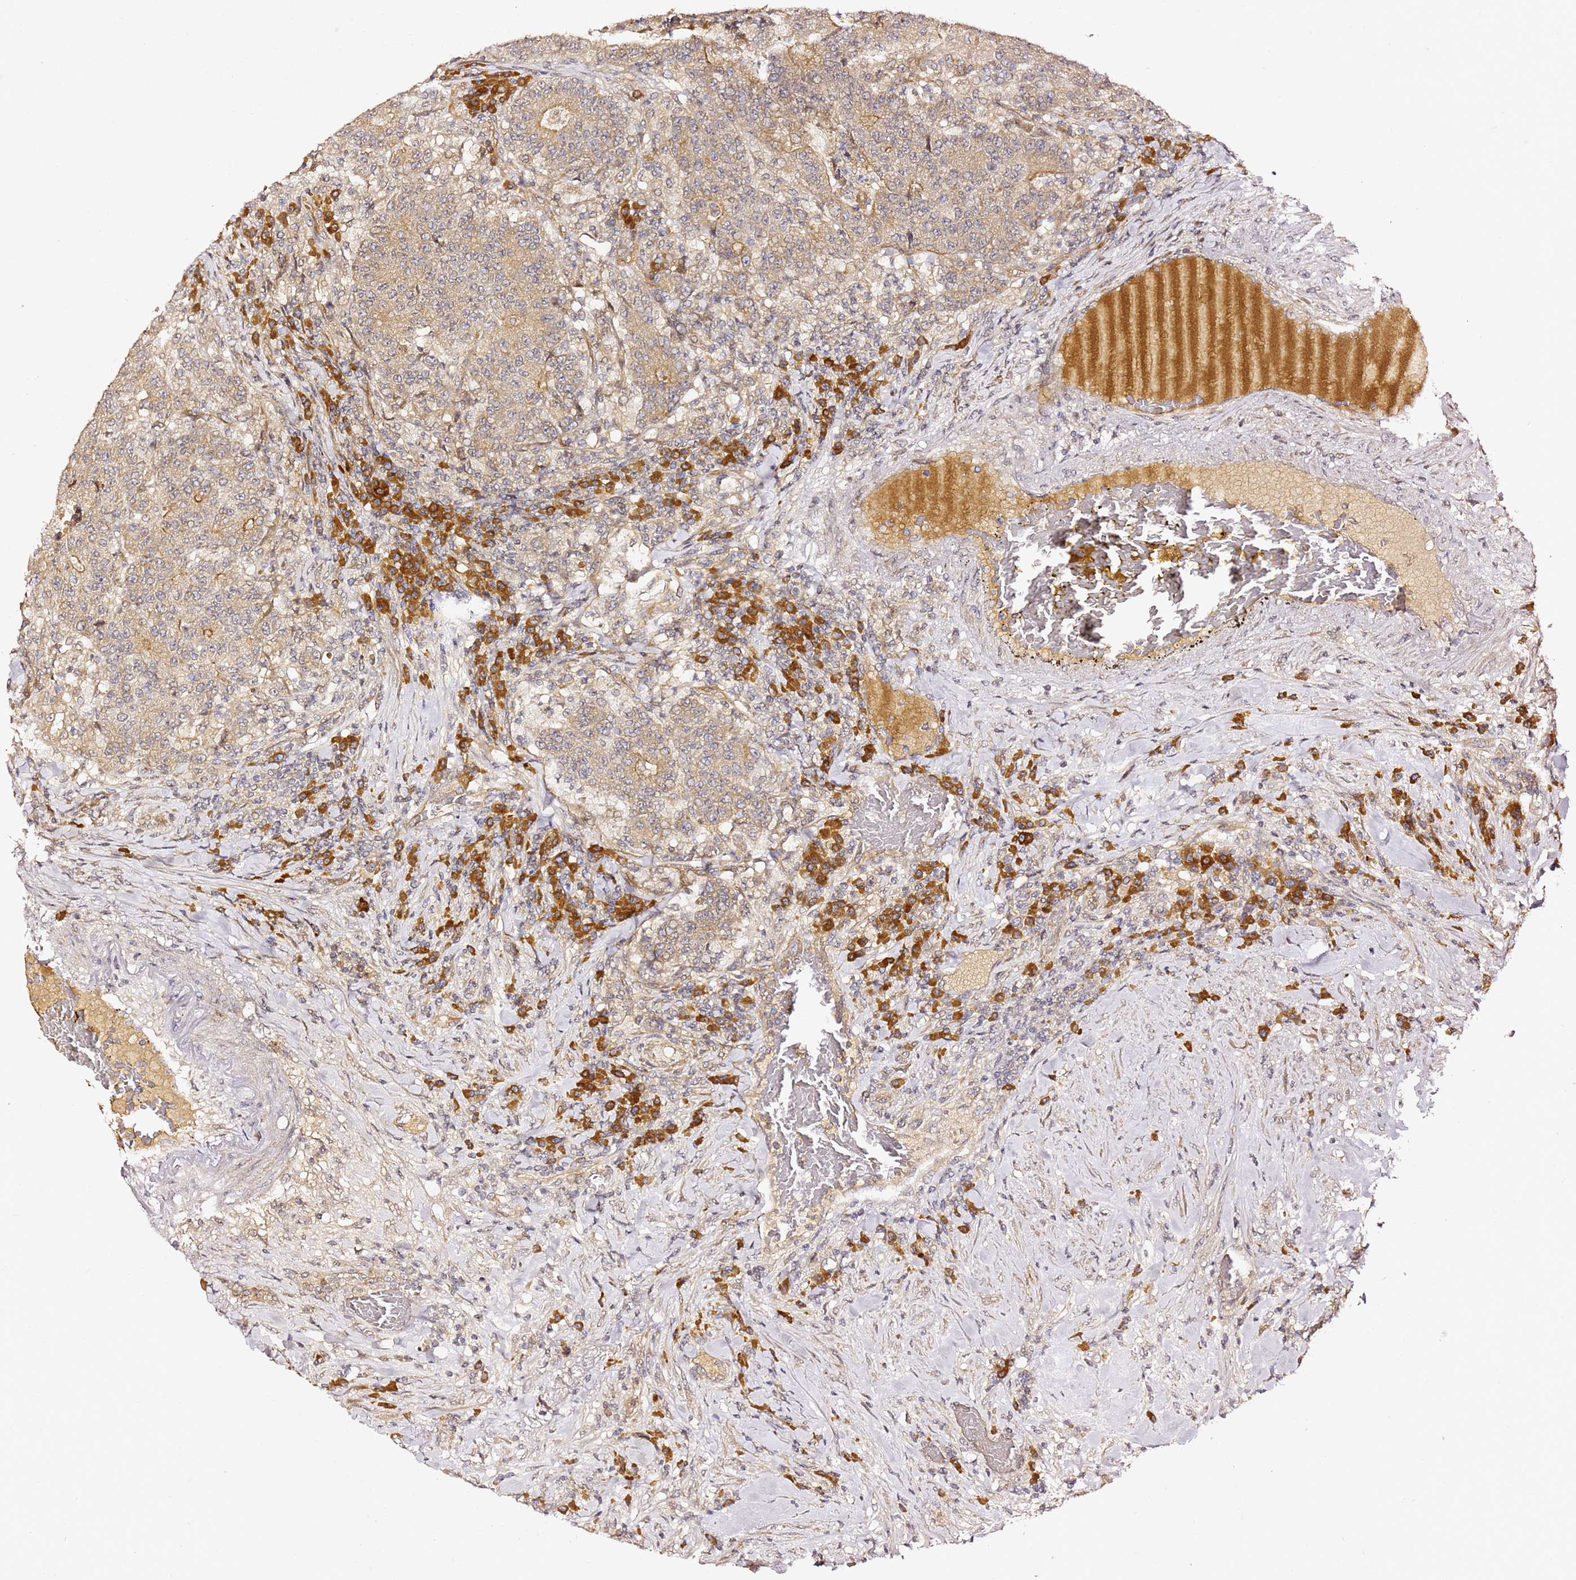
{"staining": {"intensity": "weak", "quantity": ">75%", "location": "cytoplasmic/membranous"}, "tissue": "colorectal cancer", "cell_type": "Tumor cells", "image_type": "cancer", "snomed": [{"axis": "morphology", "description": "Adenocarcinoma, NOS"}, {"axis": "topography", "description": "Colon"}], "caption": "Colorectal cancer stained with a protein marker shows weak staining in tumor cells.", "gene": "OSBPL2", "patient": {"sex": "female", "age": 75}}